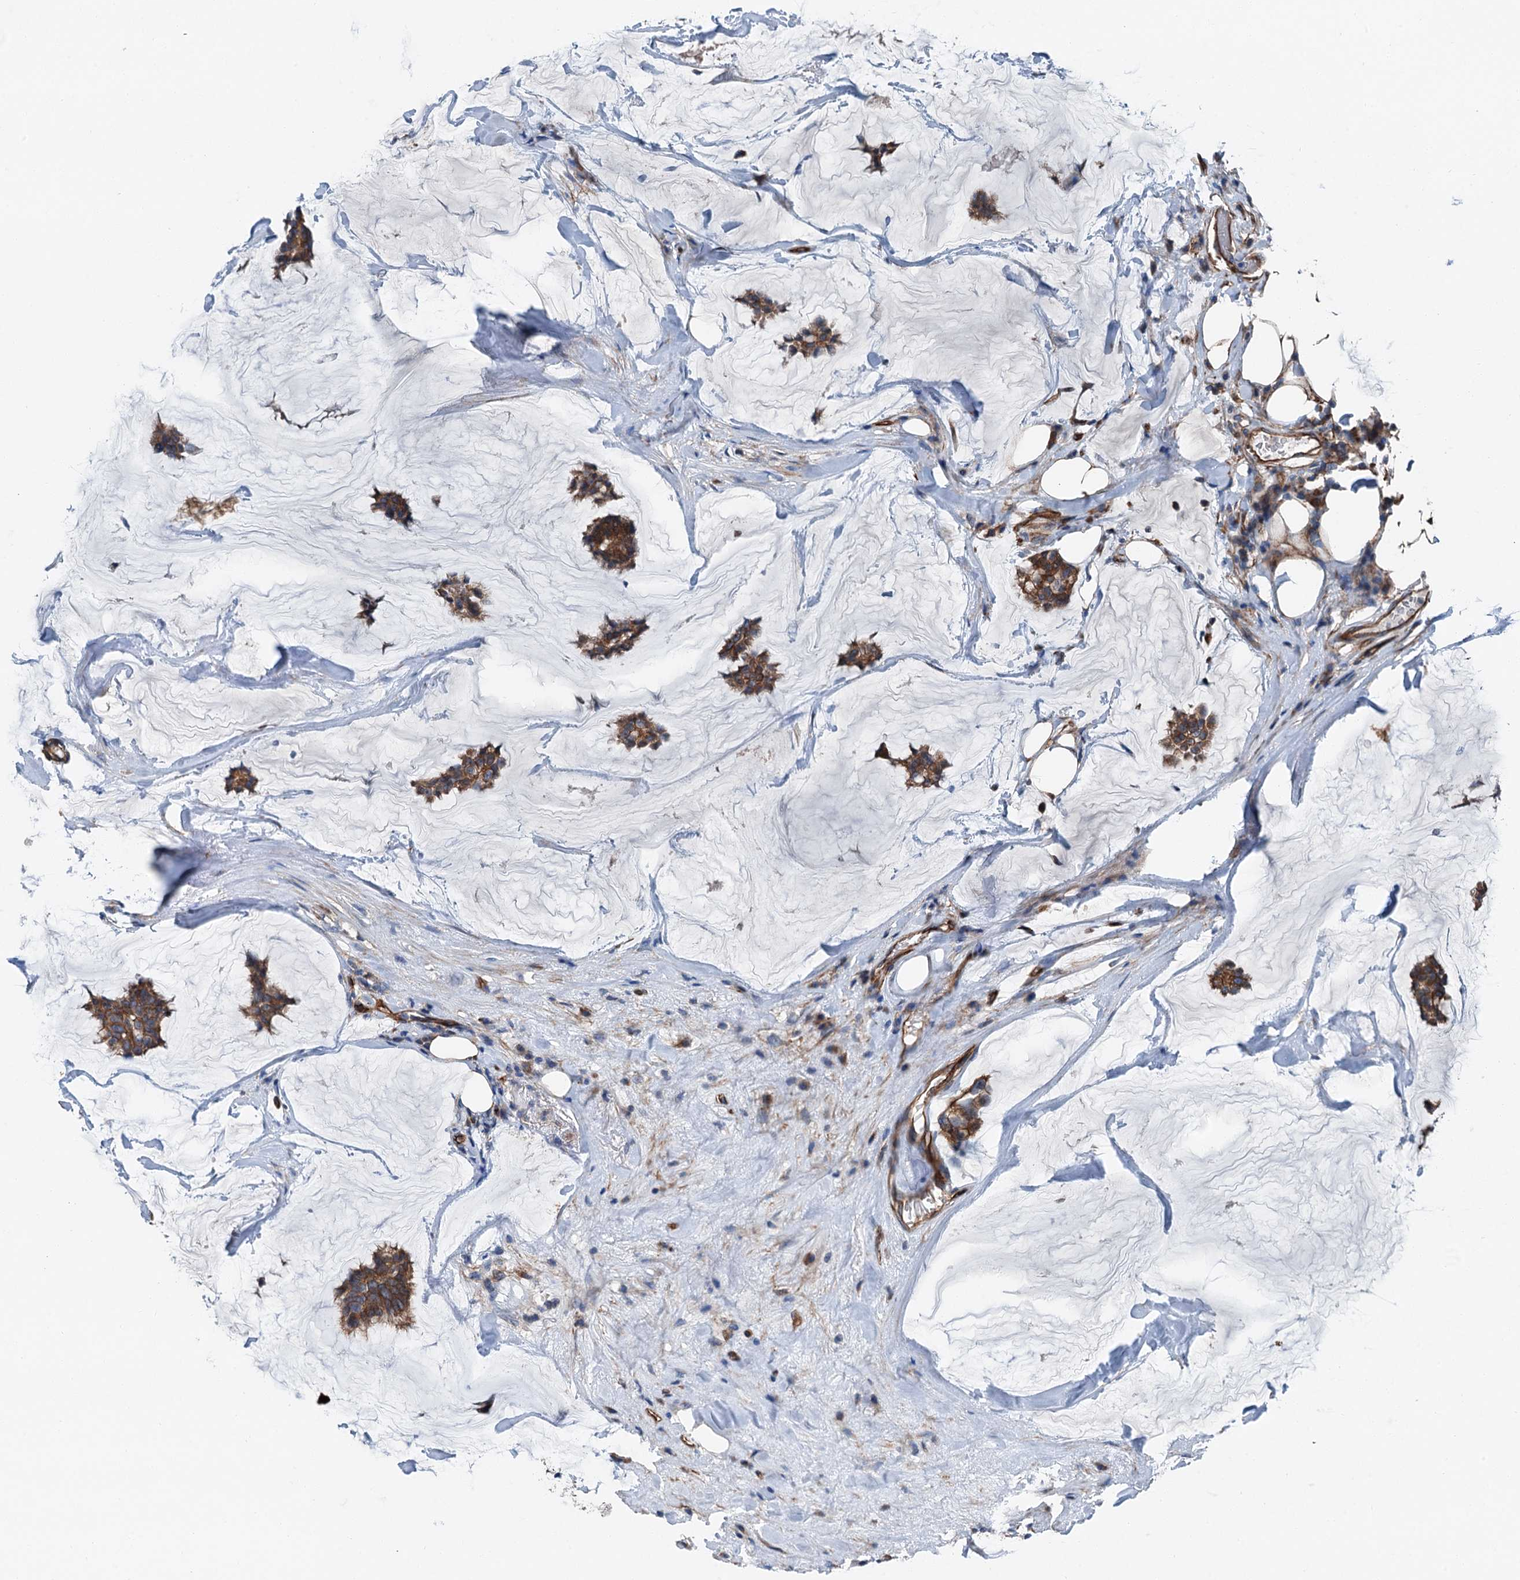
{"staining": {"intensity": "moderate", "quantity": ">75%", "location": "cytoplasmic/membranous"}, "tissue": "breast cancer", "cell_type": "Tumor cells", "image_type": "cancer", "snomed": [{"axis": "morphology", "description": "Duct carcinoma"}, {"axis": "topography", "description": "Breast"}], "caption": "This is a micrograph of immunohistochemistry staining of breast invasive ductal carcinoma, which shows moderate positivity in the cytoplasmic/membranous of tumor cells.", "gene": "NMRAL1", "patient": {"sex": "female", "age": 93}}